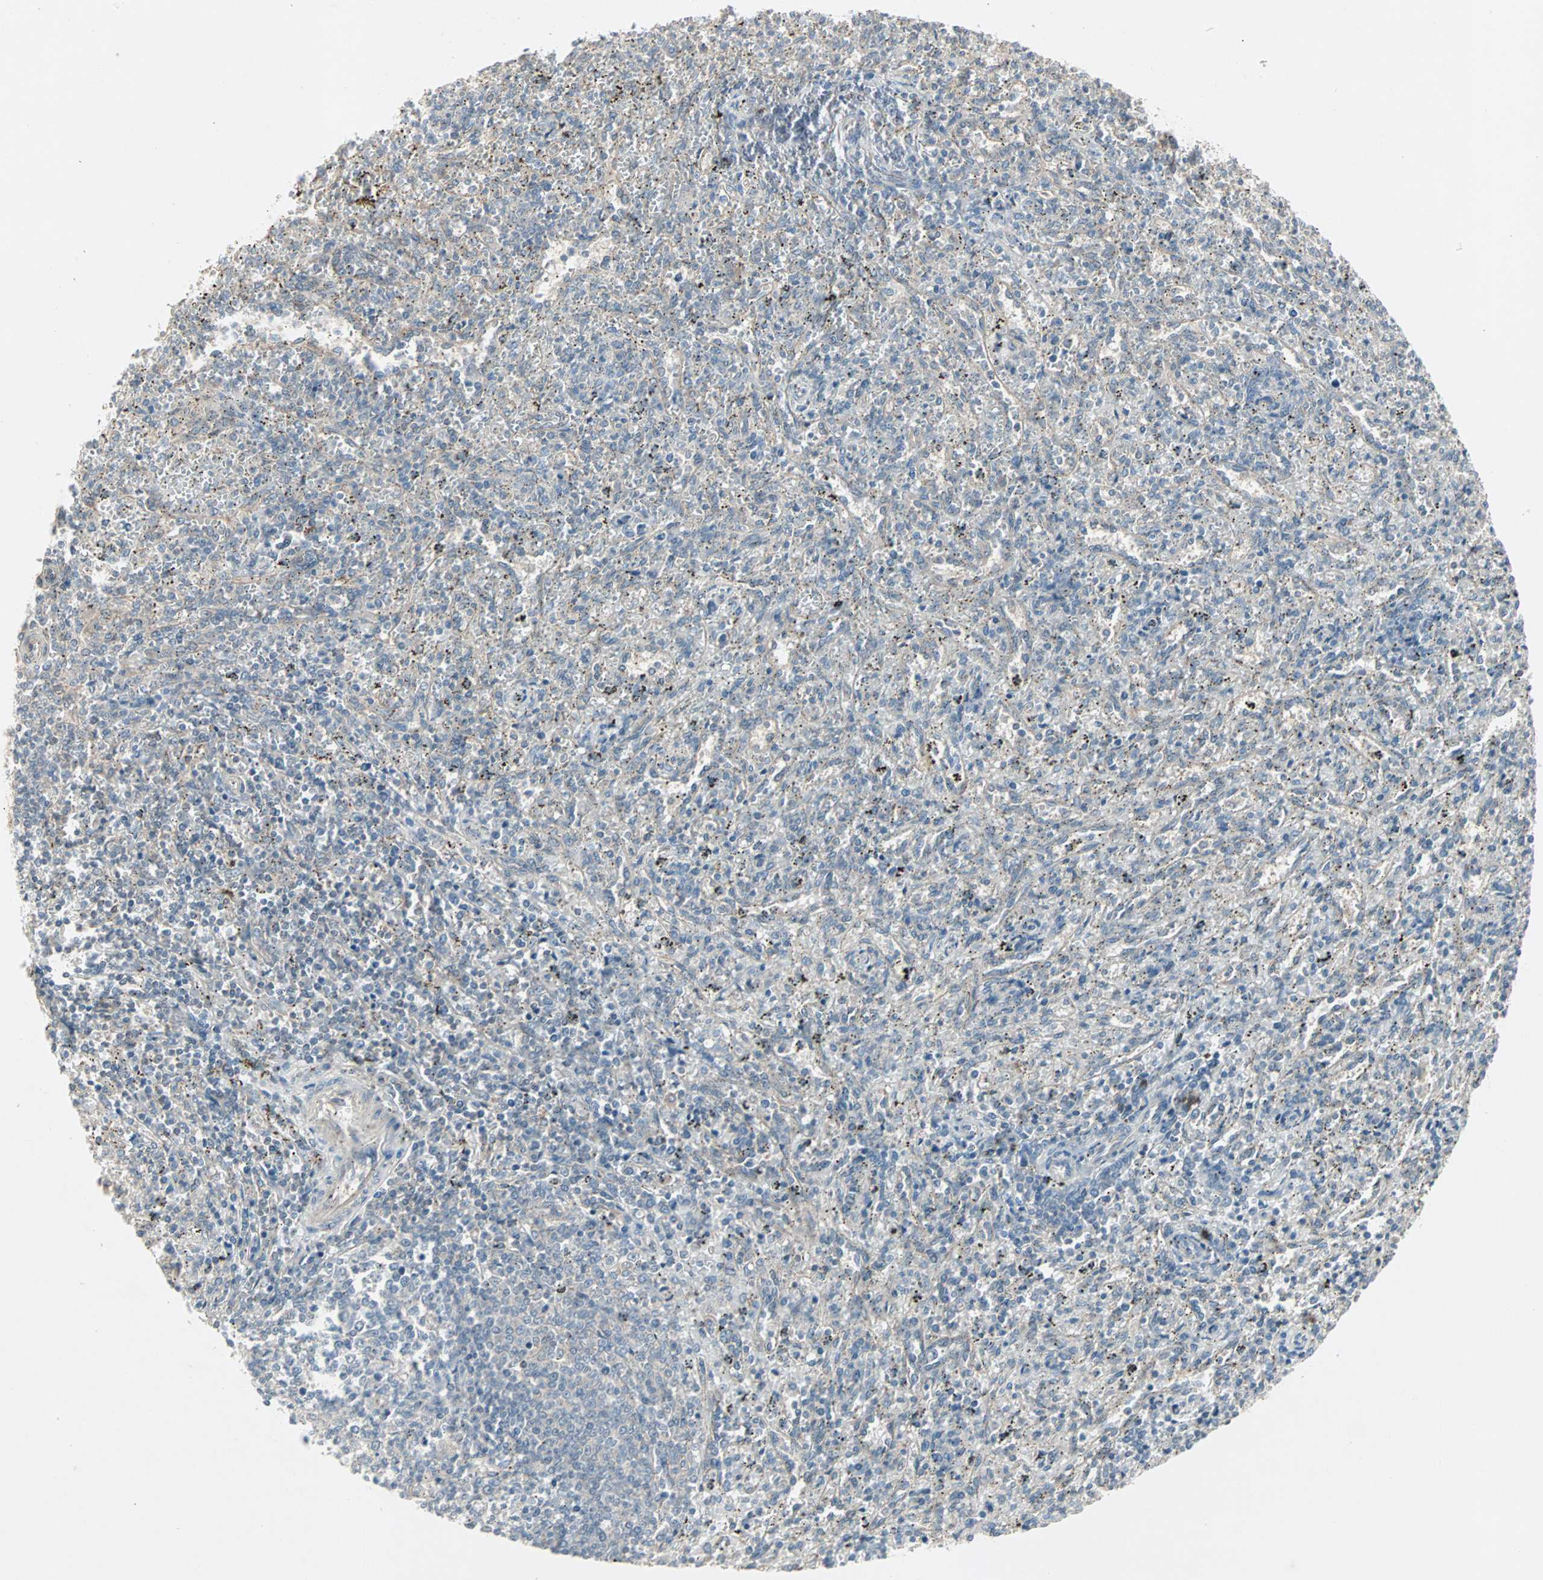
{"staining": {"intensity": "moderate", "quantity": "<25%", "location": "cytoplasmic/membranous"}, "tissue": "spleen", "cell_type": "Cells in red pulp", "image_type": "normal", "snomed": [{"axis": "morphology", "description": "Normal tissue, NOS"}, {"axis": "topography", "description": "Spleen"}], "caption": "An immunohistochemistry (IHC) micrograph of benign tissue is shown. Protein staining in brown shows moderate cytoplasmic/membranous positivity in spleen within cells in red pulp.", "gene": "JMJD7", "patient": {"sex": "female", "age": 10}}